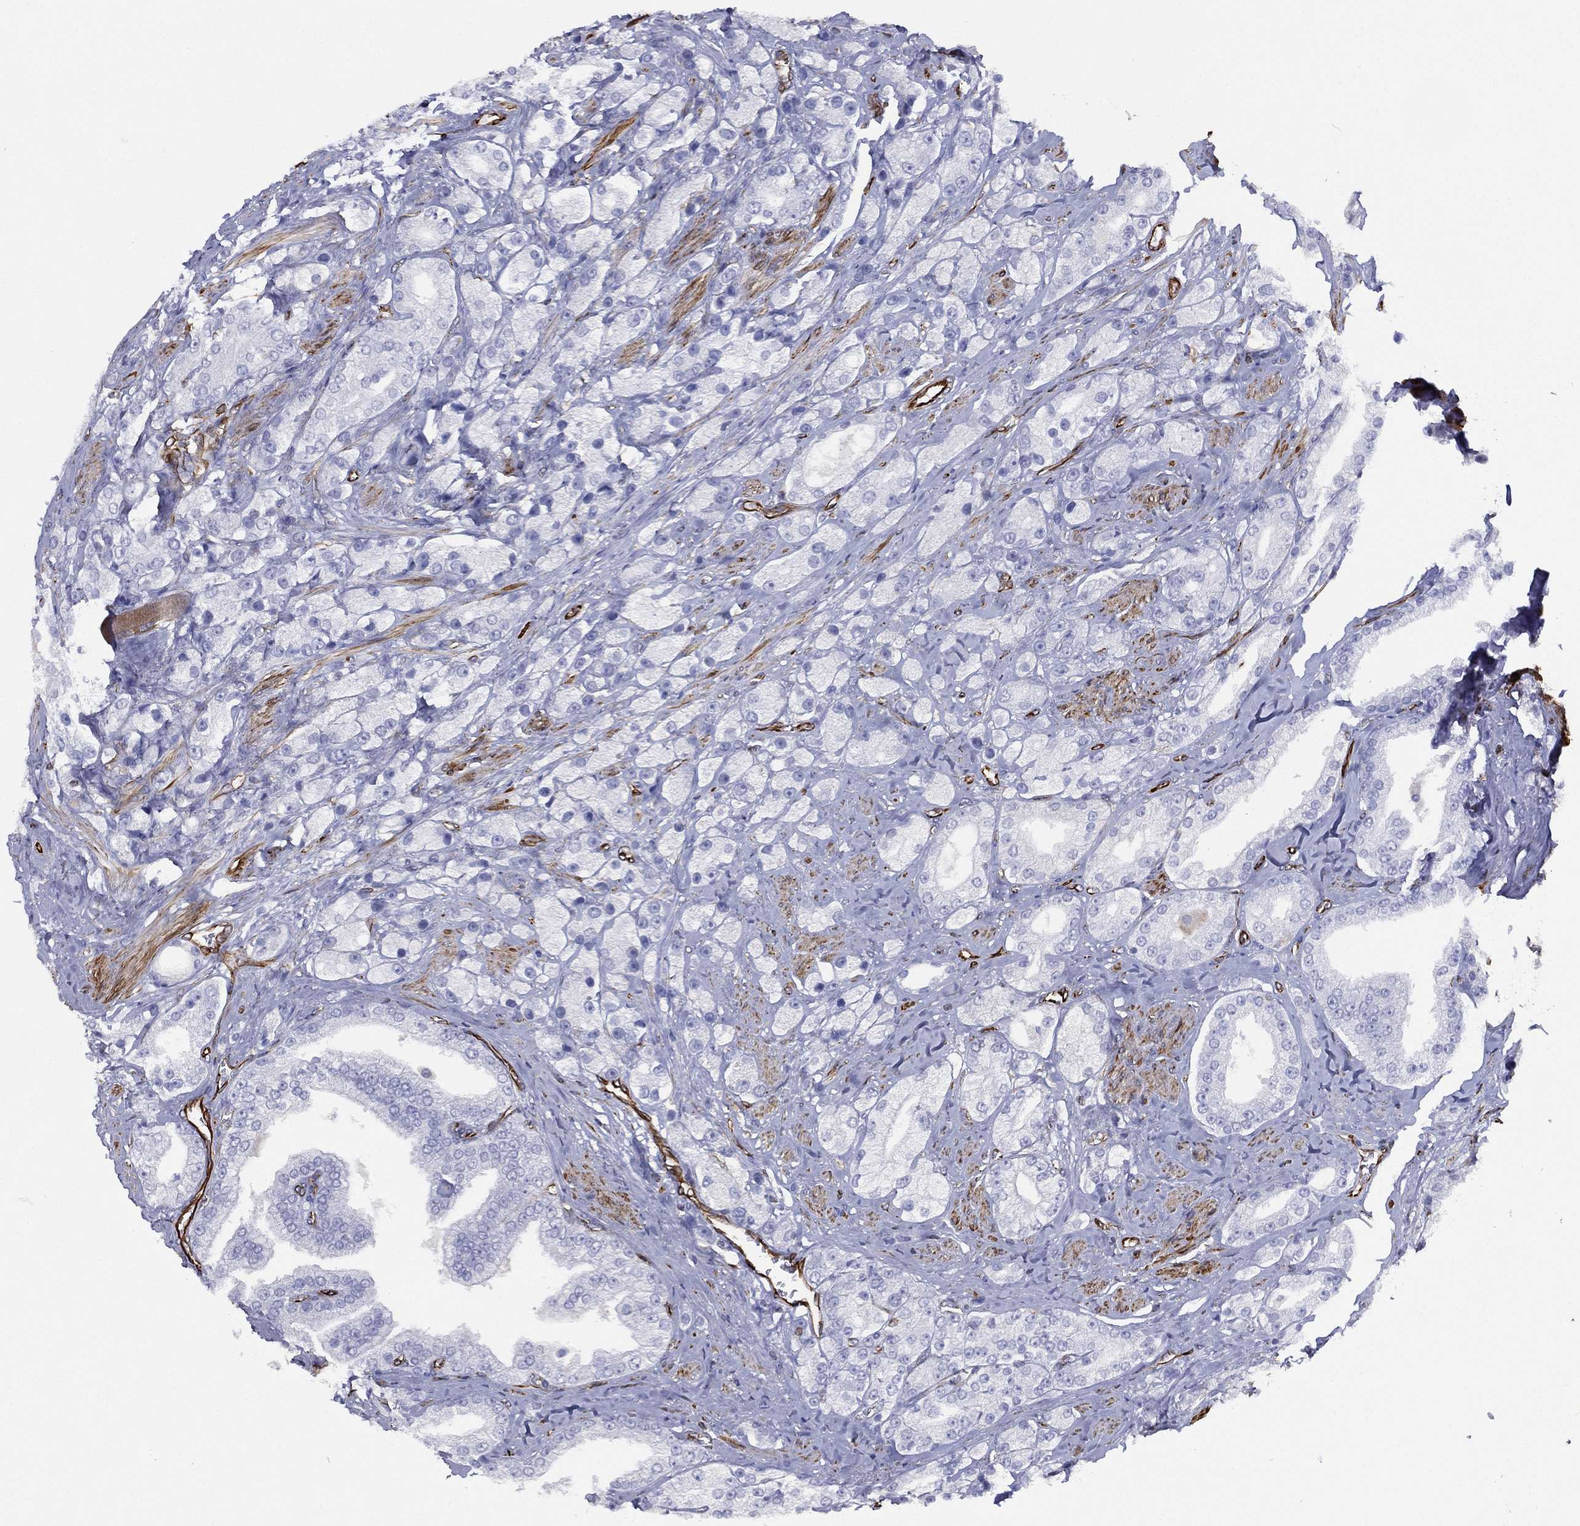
{"staining": {"intensity": "negative", "quantity": "none", "location": "none"}, "tissue": "prostate cancer", "cell_type": "Tumor cells", "image_type": "cancer", "snomed": [{"axis": "morphology", "description": "Adenocarcinoma, NOS"}, {"axis": "topography", "description": "Prostate and seminal vesicle, NOS"}, {"axis": "topography", "description": "Prostate"}], "caption": "Prostate cancer was stained to show a protein in brown. There is no significant staining in tumor cells.", "gene": "MAS1", "patient": {"sex": "male", "age": 67}}